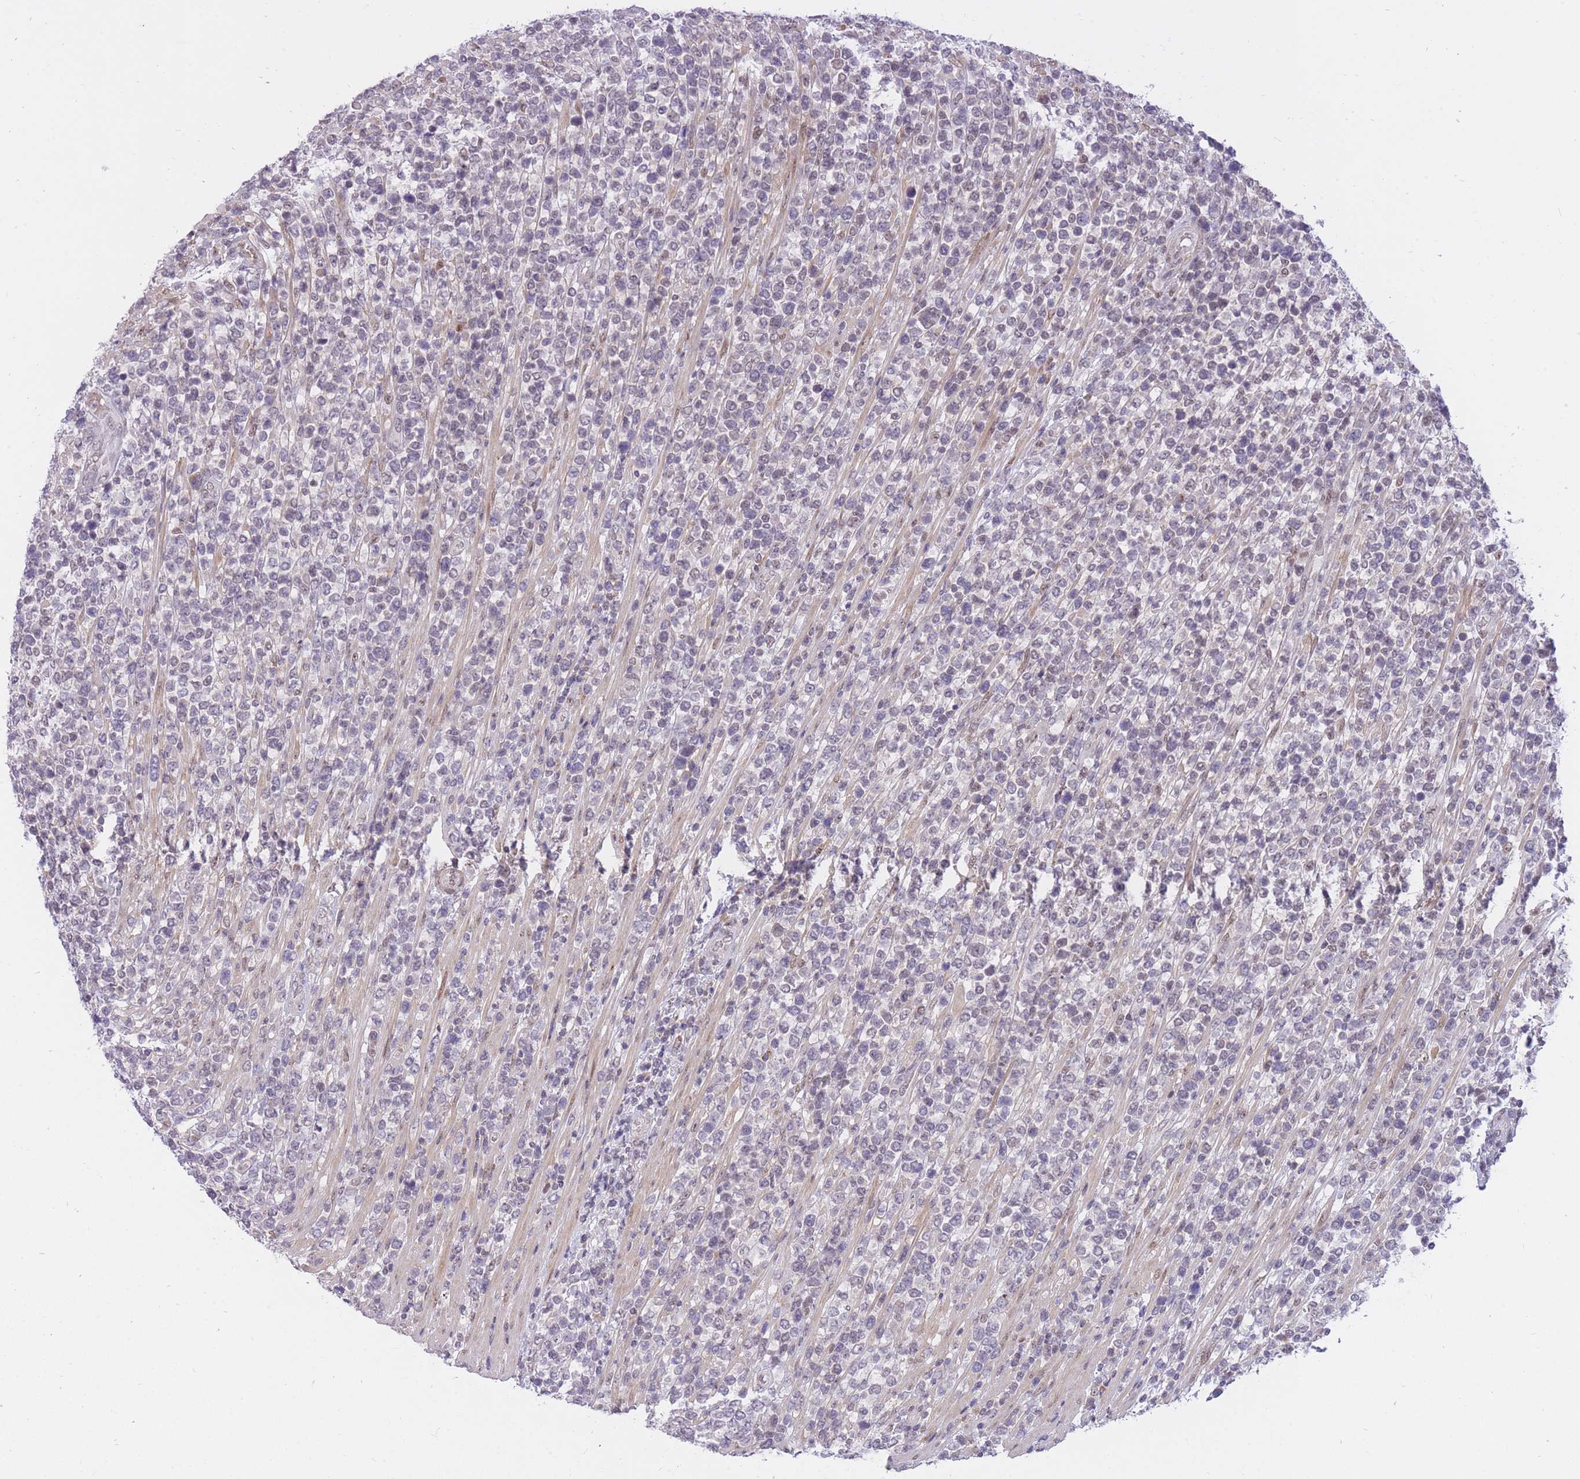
{"staining": {"intensity": "negative", "quantity": "none", "location": "none"}, "tissue": "lymphoma", "cell_type": "Tumor cells", "image_type": "cancer", "snomed": [{"axis": "morphology", "description": "Malignant lymphoma, non-Hodgkin's type, High grade"}, {"axis": "topography", "description": "Soft tissue"}], "caption": "This is an immunohistochemistry micrograph of human malignant lymphoma, non-Hodgkin's type (high-grade). There is no expression in tumor cells.", "gene": "MINDY2", "patient": {"sex": "female", "age": 56}}